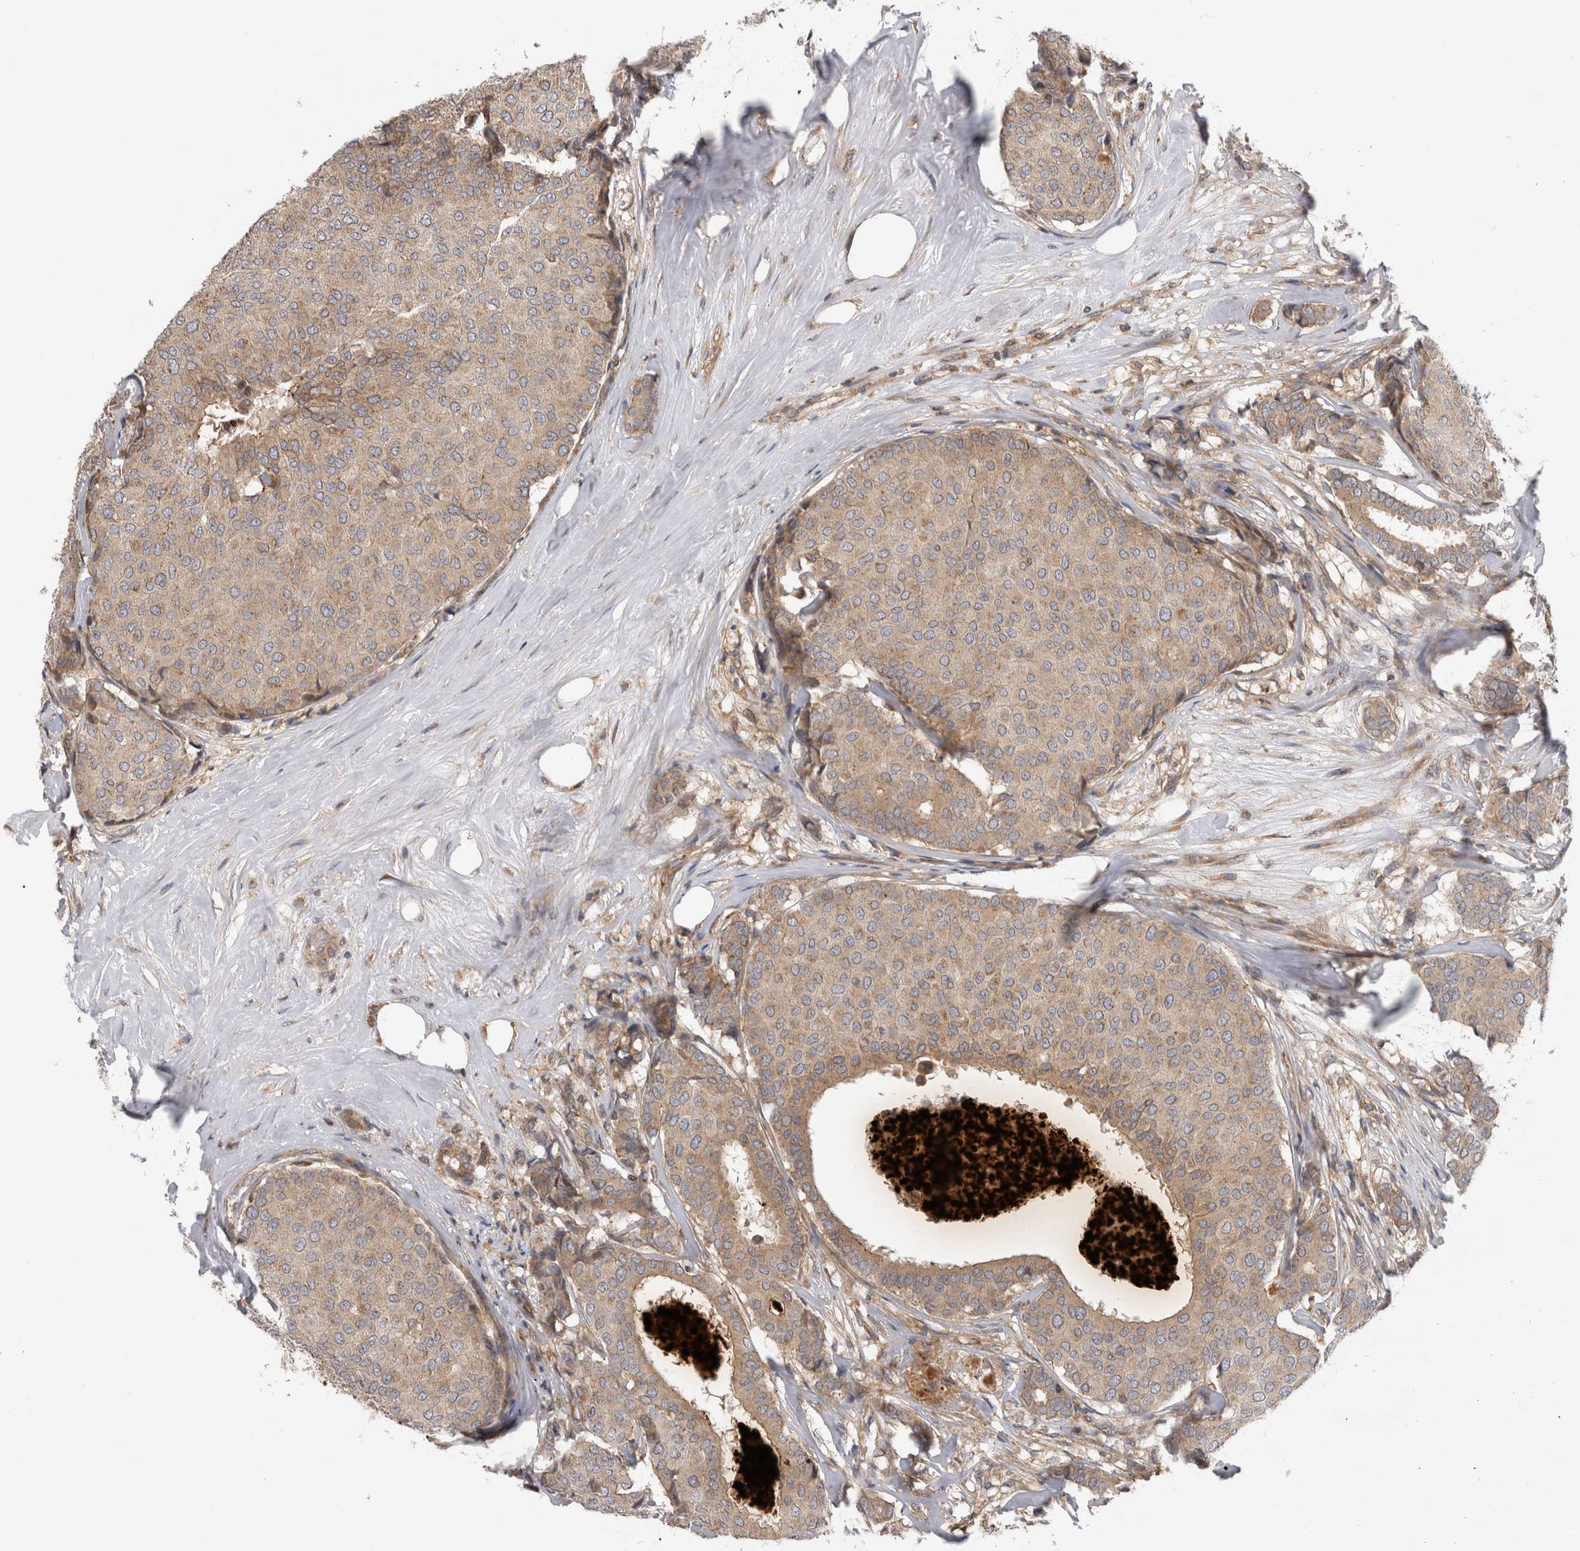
{"staining": {"intensity": "moderate", "quantity": ">75%", "location": "cytoplasmic/membranous"}, "tissue": "breast cancer", "cell_type": "Tumor cells", "image_type": "cancer", "snomed": [{"axis": "morphology", "description": "Duct carcinoma"}, {"axis": "topography", "description": "Breast"}], "caption": "Breast cancer tissue shows moderate cytoplasmic/membranous expression in about >75% of tumor cells Nuclei are stained in blue.", "gene": "GRIK2", "patient": {"sex": "female", "age": 75}}